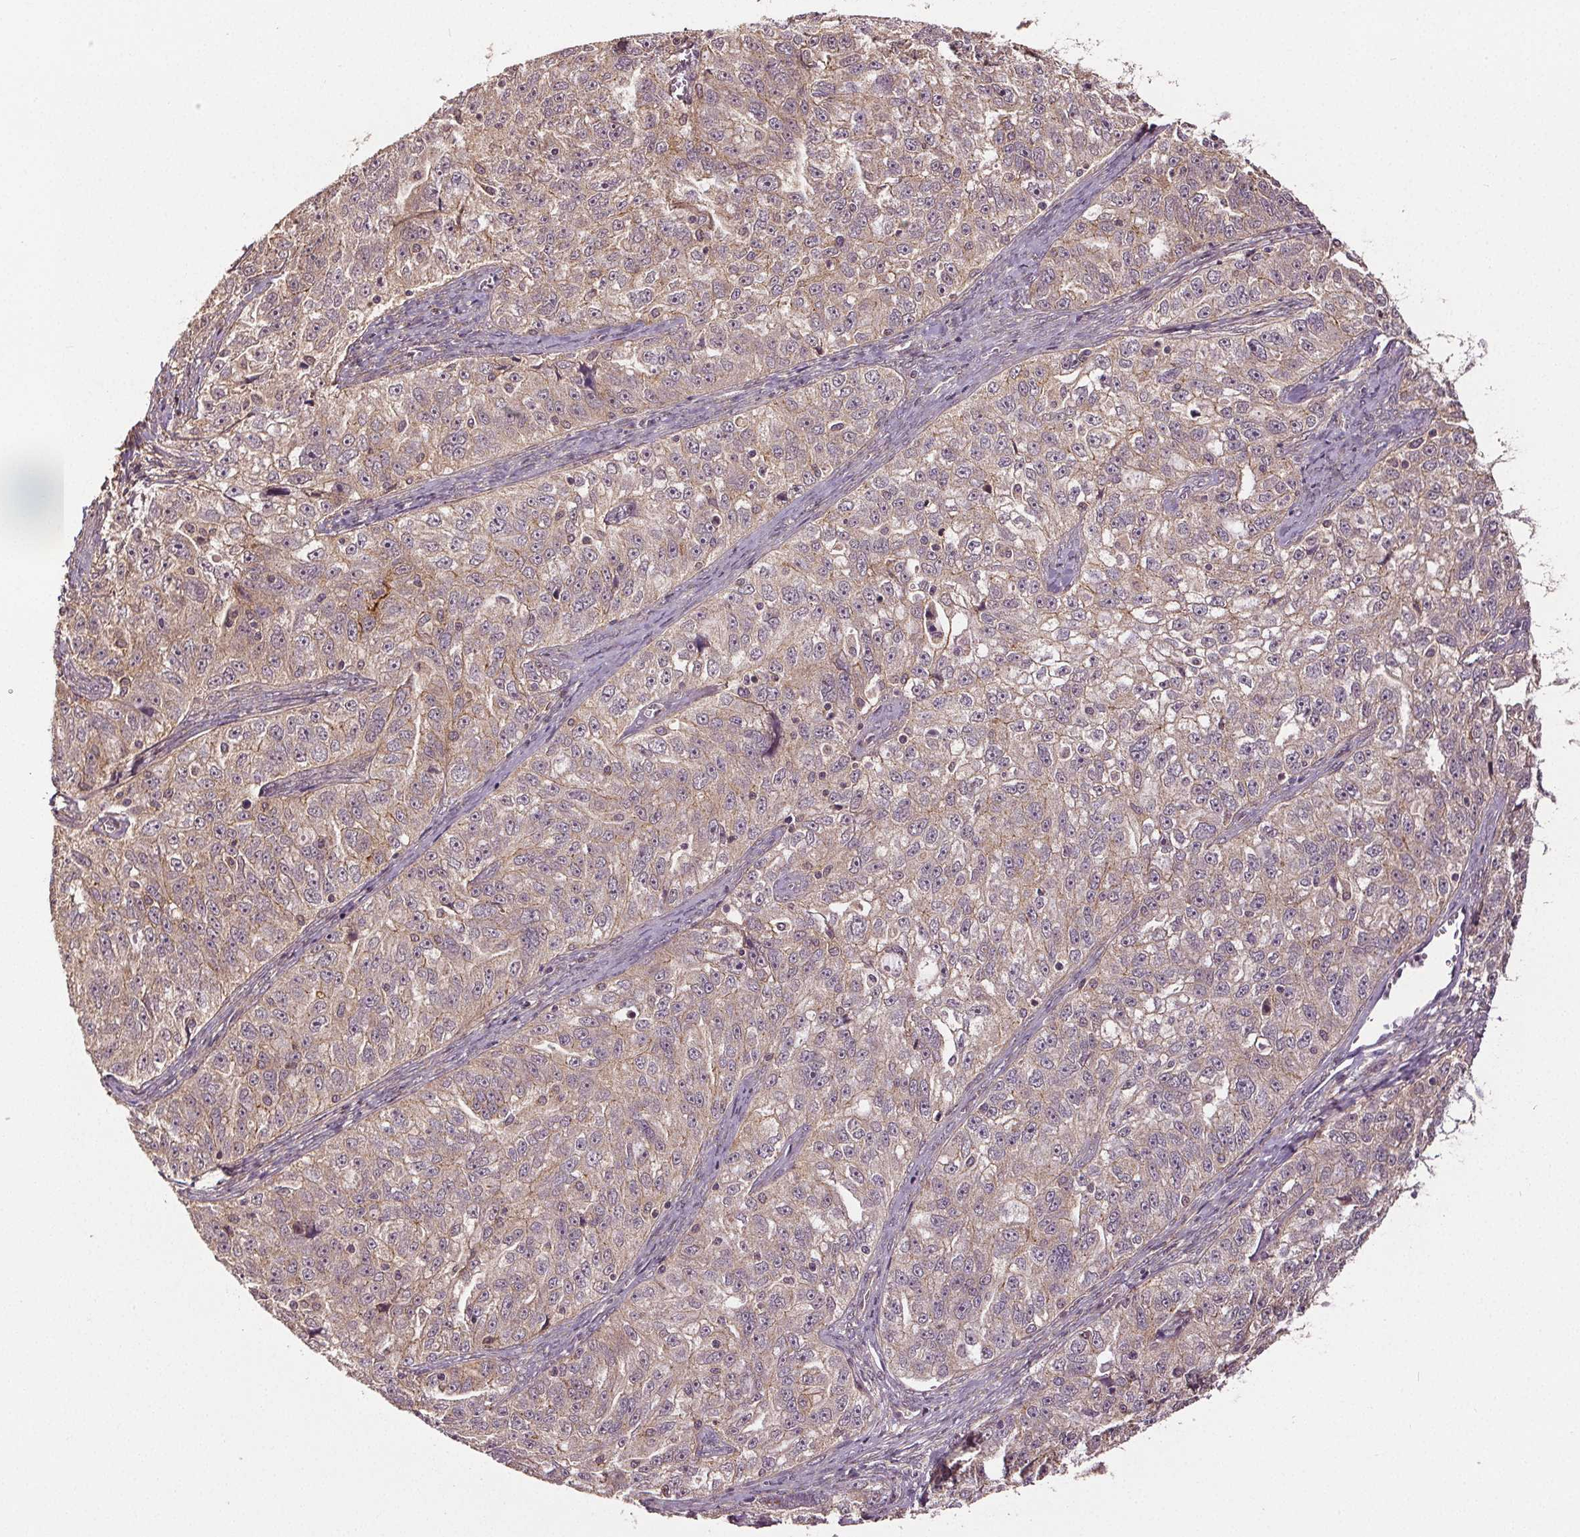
{"staining": {"intensity": "weak", "quantity": "25%-75%", "location": "cytoplasmic/membranous"}, "tissue": "ovarian cancer", "cell_type": "Tumor cells", "image_type": "cancer", "snomed": [{"axis": "morphology", "description": "Cystadenocarcinoma, serous, NOS"}, {"axis": "topography", "description": "Ovary"}], "caption": "High-magnification brightfield microscopy of ovarian serous cystadenocarcinoma stained with DAB (3,3'-diaminobenzidine) (brown) and counterstained with hematoxylin (blue). tumor cells exhibit weak cytoplasmic/membranous positivity is seen in about25%-75% of cells.", "gene": "EPHB3", "patient": {"sex": "female", "age": 51}}